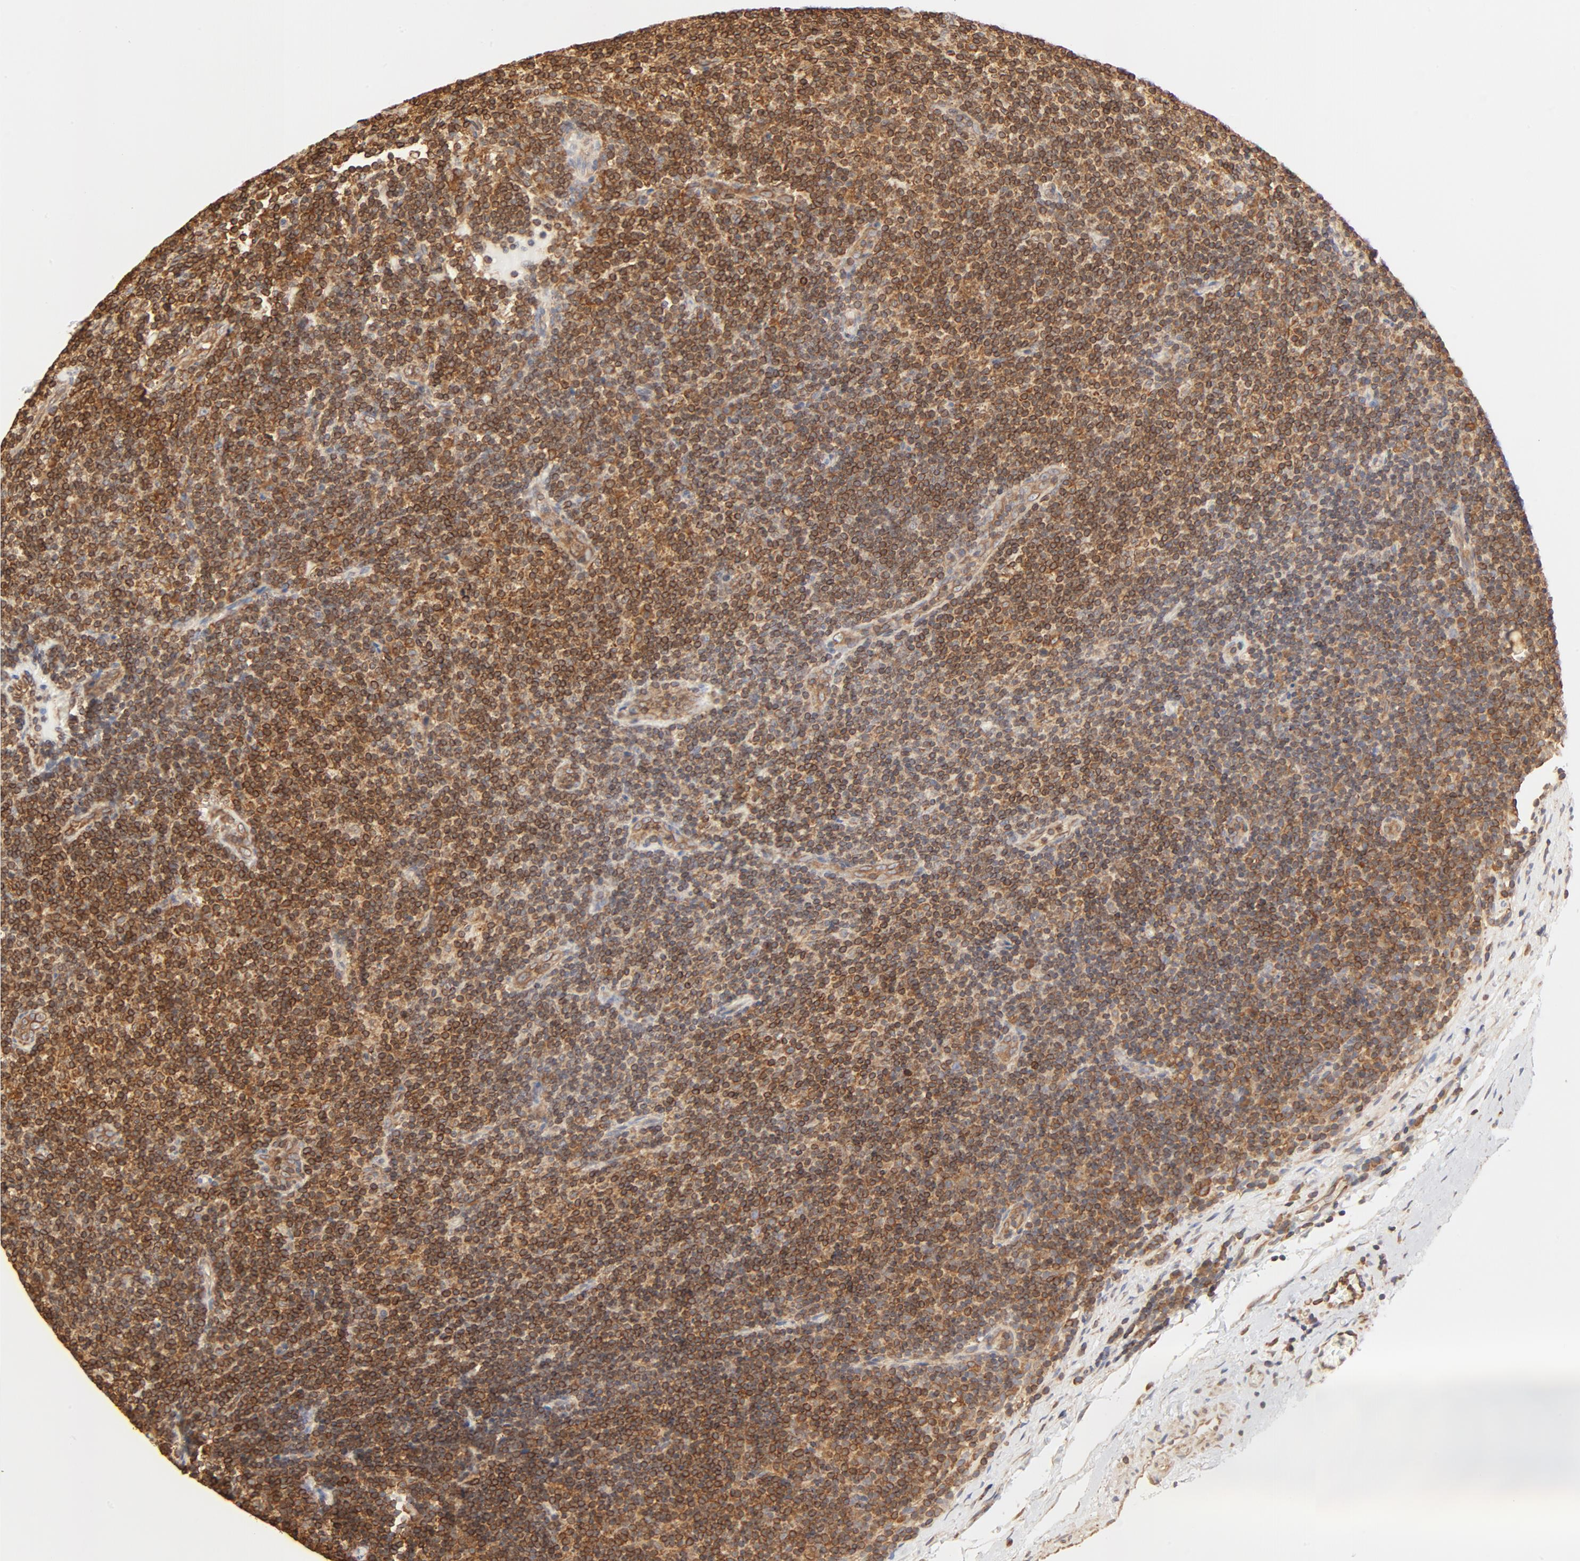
{"staining": {"intensity": "strong", "quantity": ">75%", "location": "cytoplasmic/membranous"}, "tissue": "lymphoma", "cell_type": "Tumor cells", "image_type": "cancer", "snomed": [{"axis": "morphology", "description": "Malignant lymphoma, non-Hodgkin's type, Low grade"}, {"axis": "topography", "description": "Lymph node"}], "caption": "There is high levels of strong cytoplasmic/membranous staining in tumor cells of lymphoma, as demonstrated by immunohistochemical staining (brown color).", "gene": "BCAP31", "patient": {"sex": "male", "age": 70}}